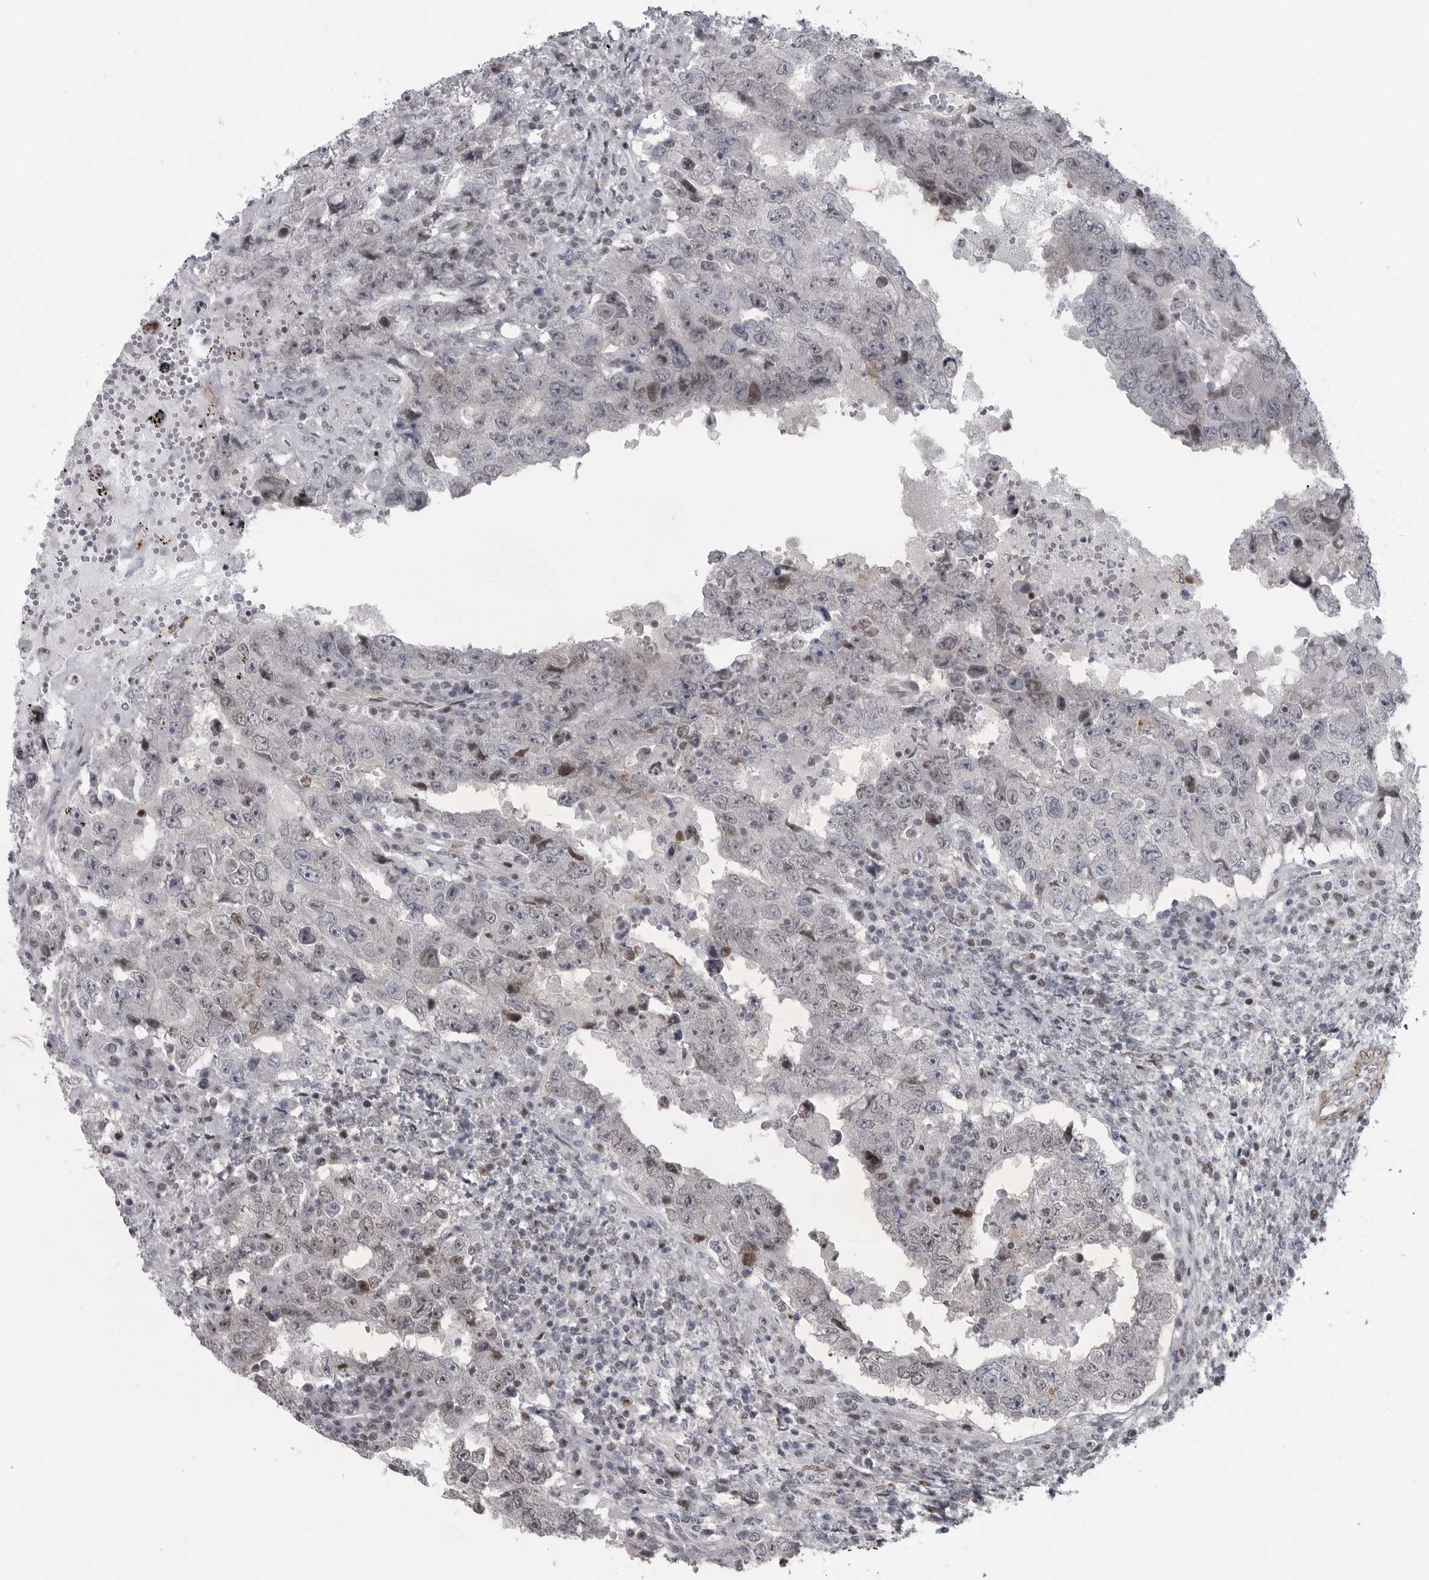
{"staining": {"intensity": "weak", "quantity": "<25%", "location": "nuclear"}, "tissue": "testis cancer", "cell_type": "Tumor cells", "image_type": "cancer", "snomed": [{"axis": "morphology", "description": "Carcinoma, Embryonal, NOS"}, {"axis": "topography", "description": "Testis"}], "caption": "A photomicrograph of testis cancer (embryonal carcinoma) stained for a protein exhibits no brown staining in tumor cells.", "gene": "HMGN3", "patient": {"sex": "male", "age": 26}}